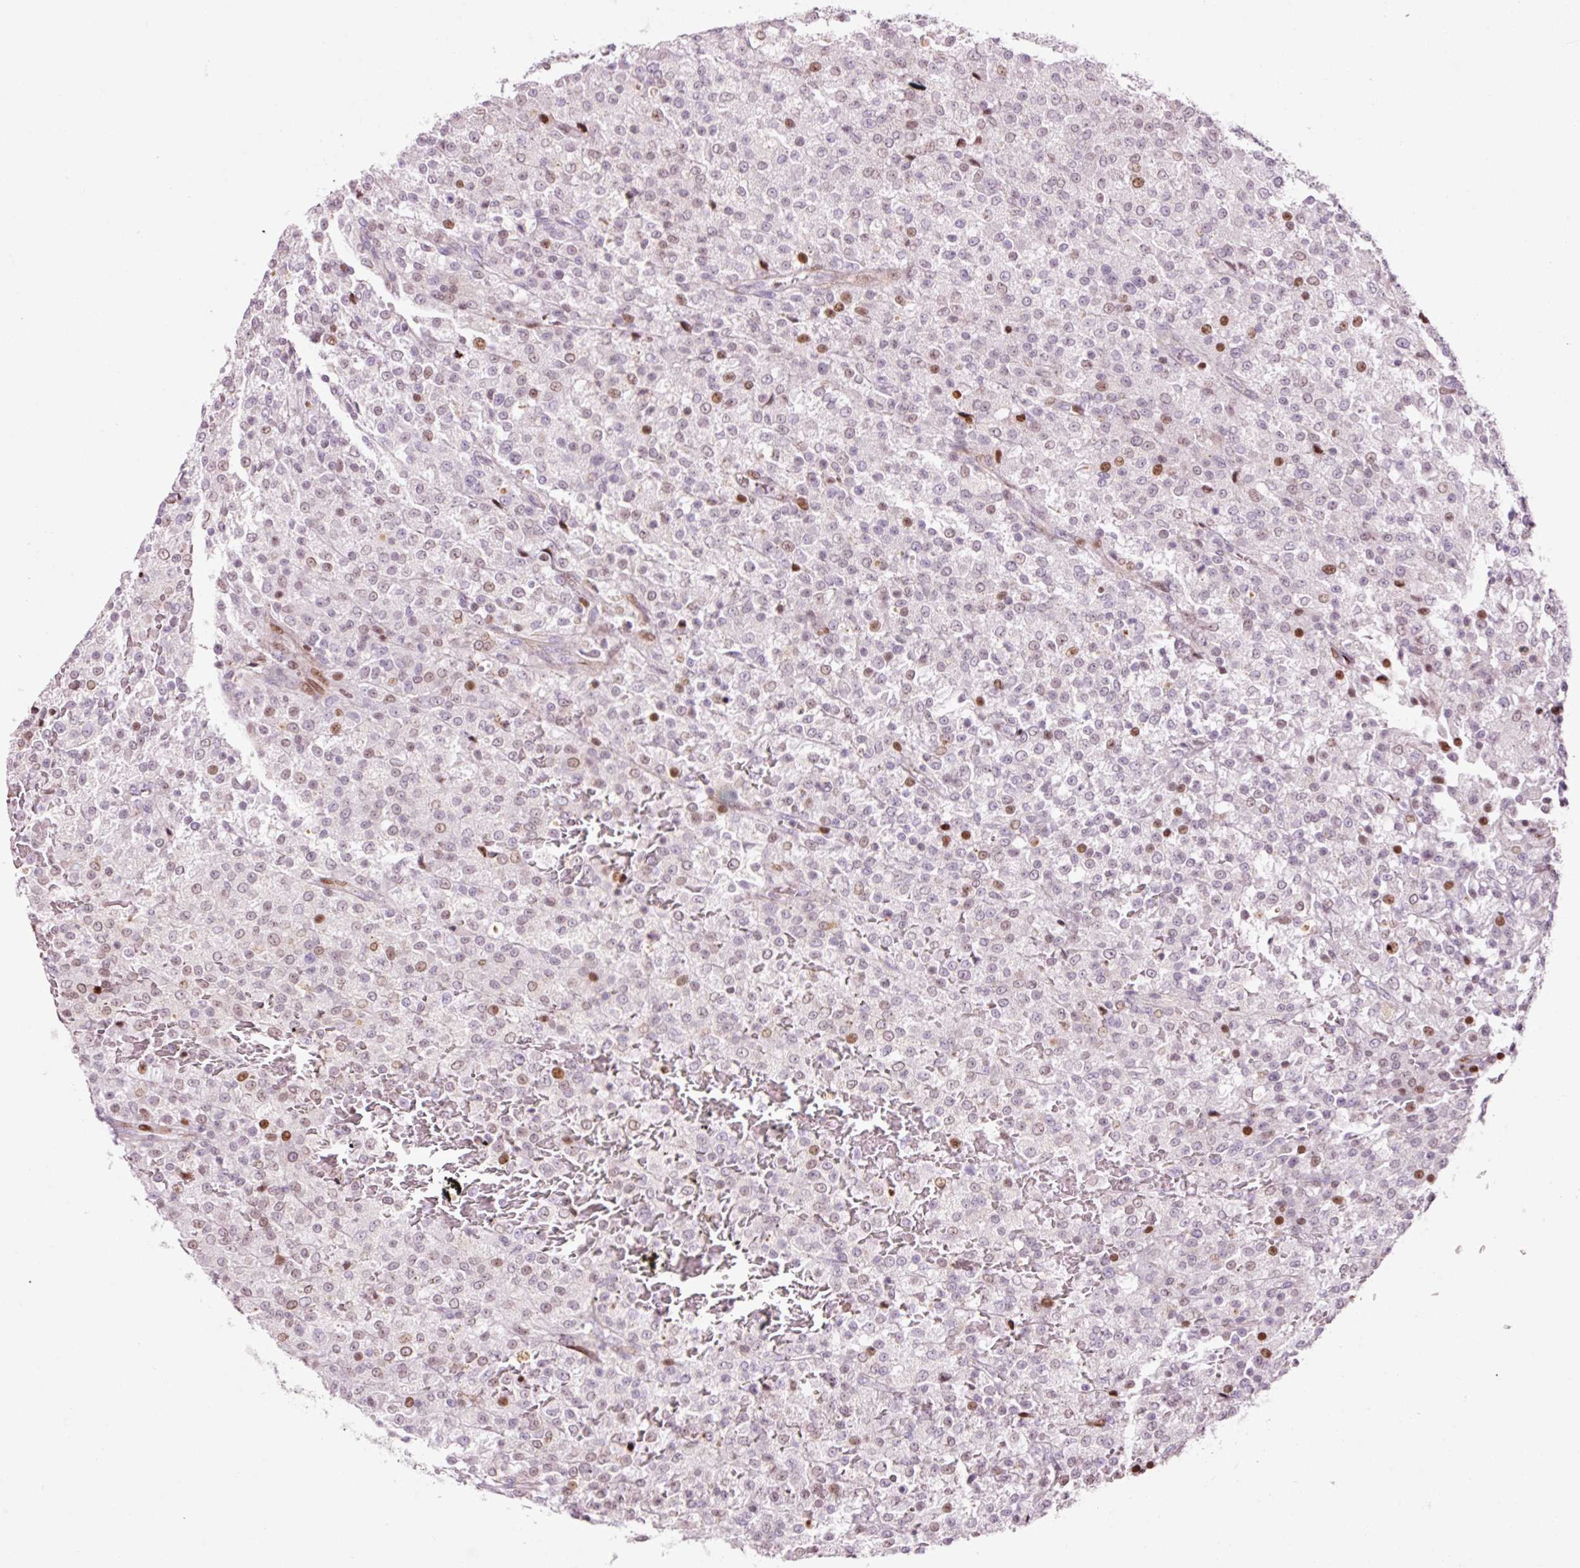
{"staining": {"intensity": "moderate", "quantity": "<25%", "location": "nuclear"}, "tissue": "testis cancer", "cell_type": "Tumor cells", "image_type": "cancer", "snomed": [{"axis": "morphology", "description": "Seminoma, NOS"}, {"axis": "topography", "description": "Testis"}], "caption": "Protein staining displays moderate nuclear staining in about <25% of tumor cells in testis seminoma.", "gene": "ANKRD20A1", "patient": {"sex": "male", "age": 59}}